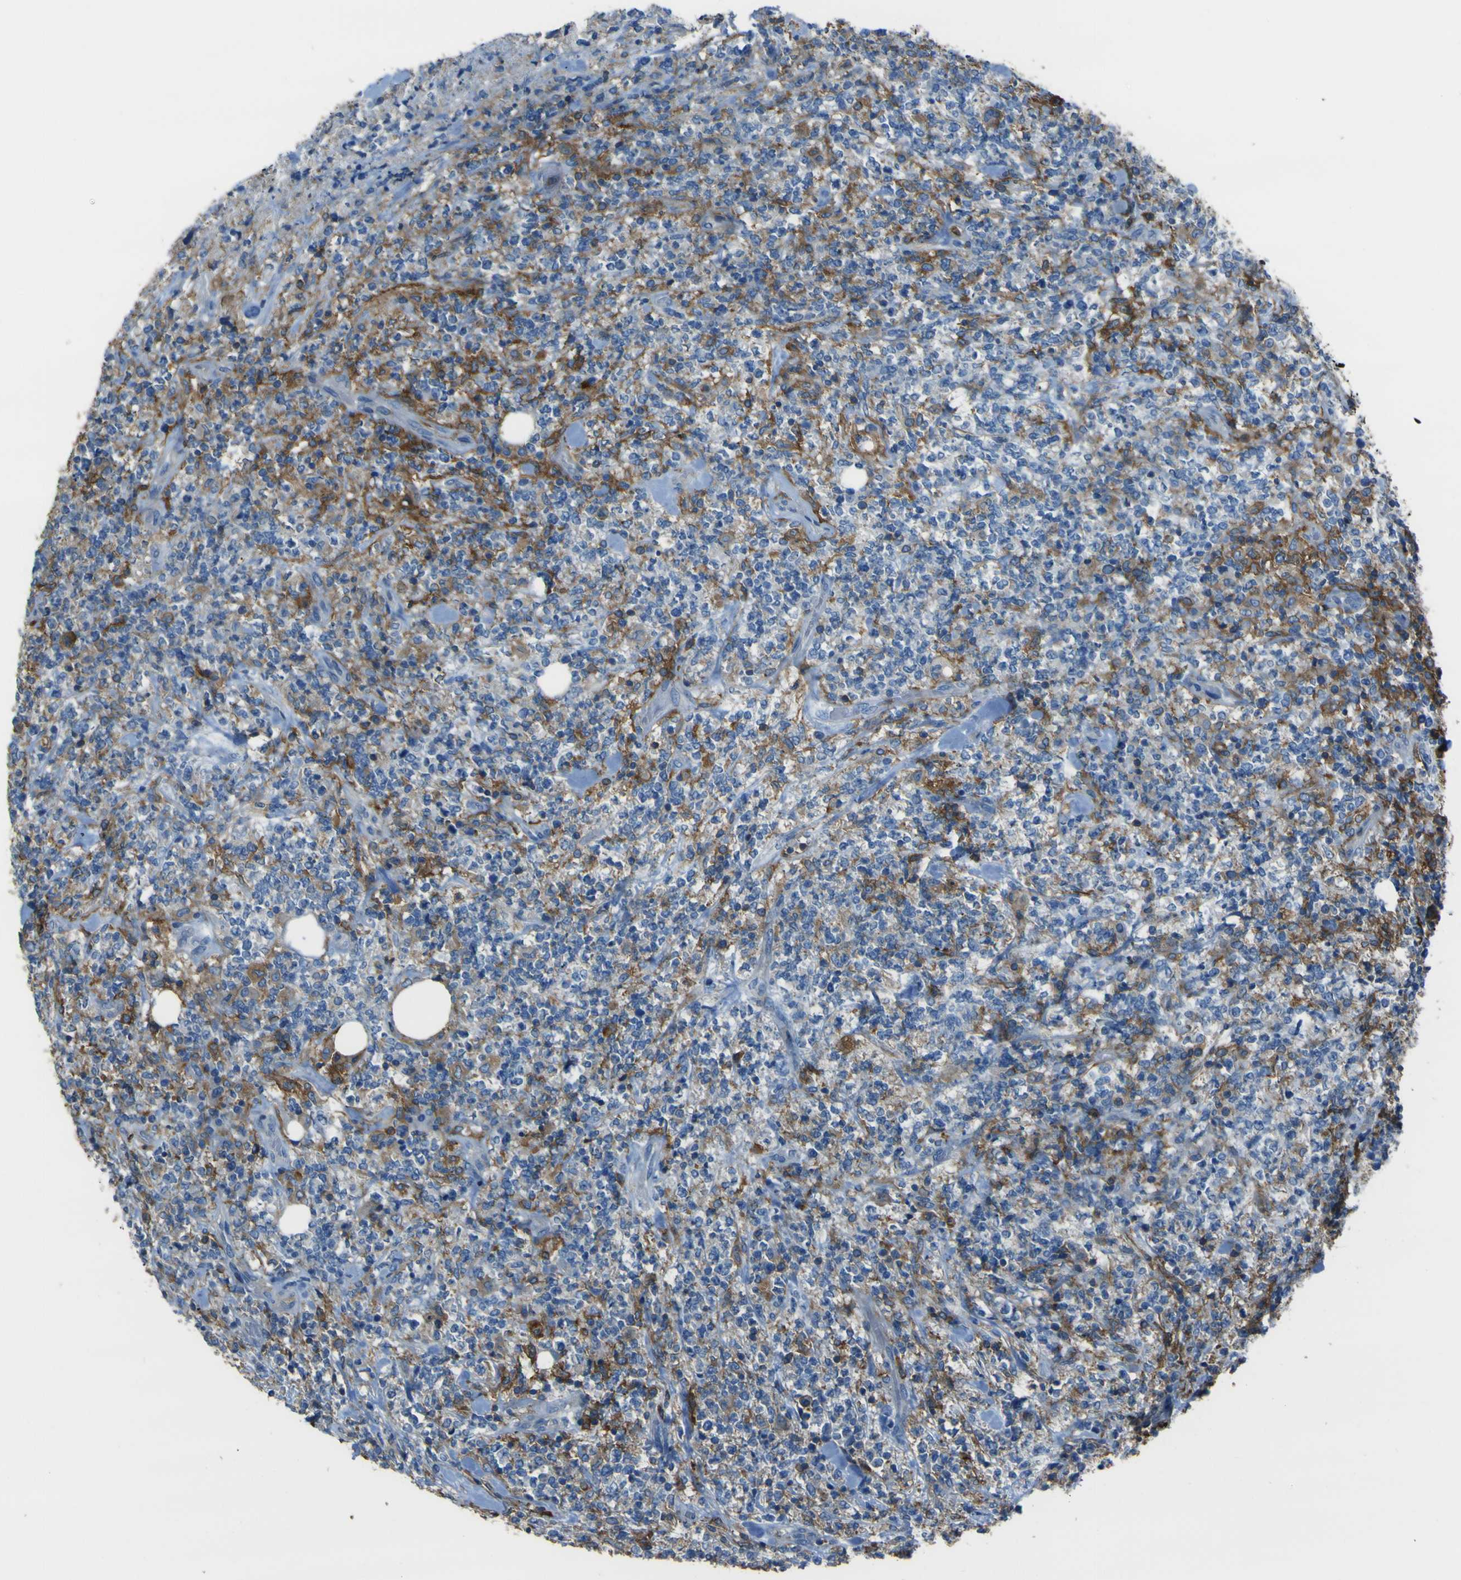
{"staining": {"intensity": "moderate", "quantity": "<25%", "location": "cytoplasmic/membranous"}, "tissue": "lymphoma", "cell_type": "Tumor cells", "image_type": "cancer", "snomed": [{"axis": "morphology", "description": "Malignant lymphoma, non-Hodgkin's type, High grade"}, {"axis": "topography", "description": "Soft tissue"}], "caption": "Tumor cells demonstrate low levels of moderate cytoplasmic/membranous positivity in approximately <25% of cells in high-grade malignant lymphoma, non-Hodgkin's type.", "gene": "LAIR1", "patient": {"sex": "male", "age": 18}}